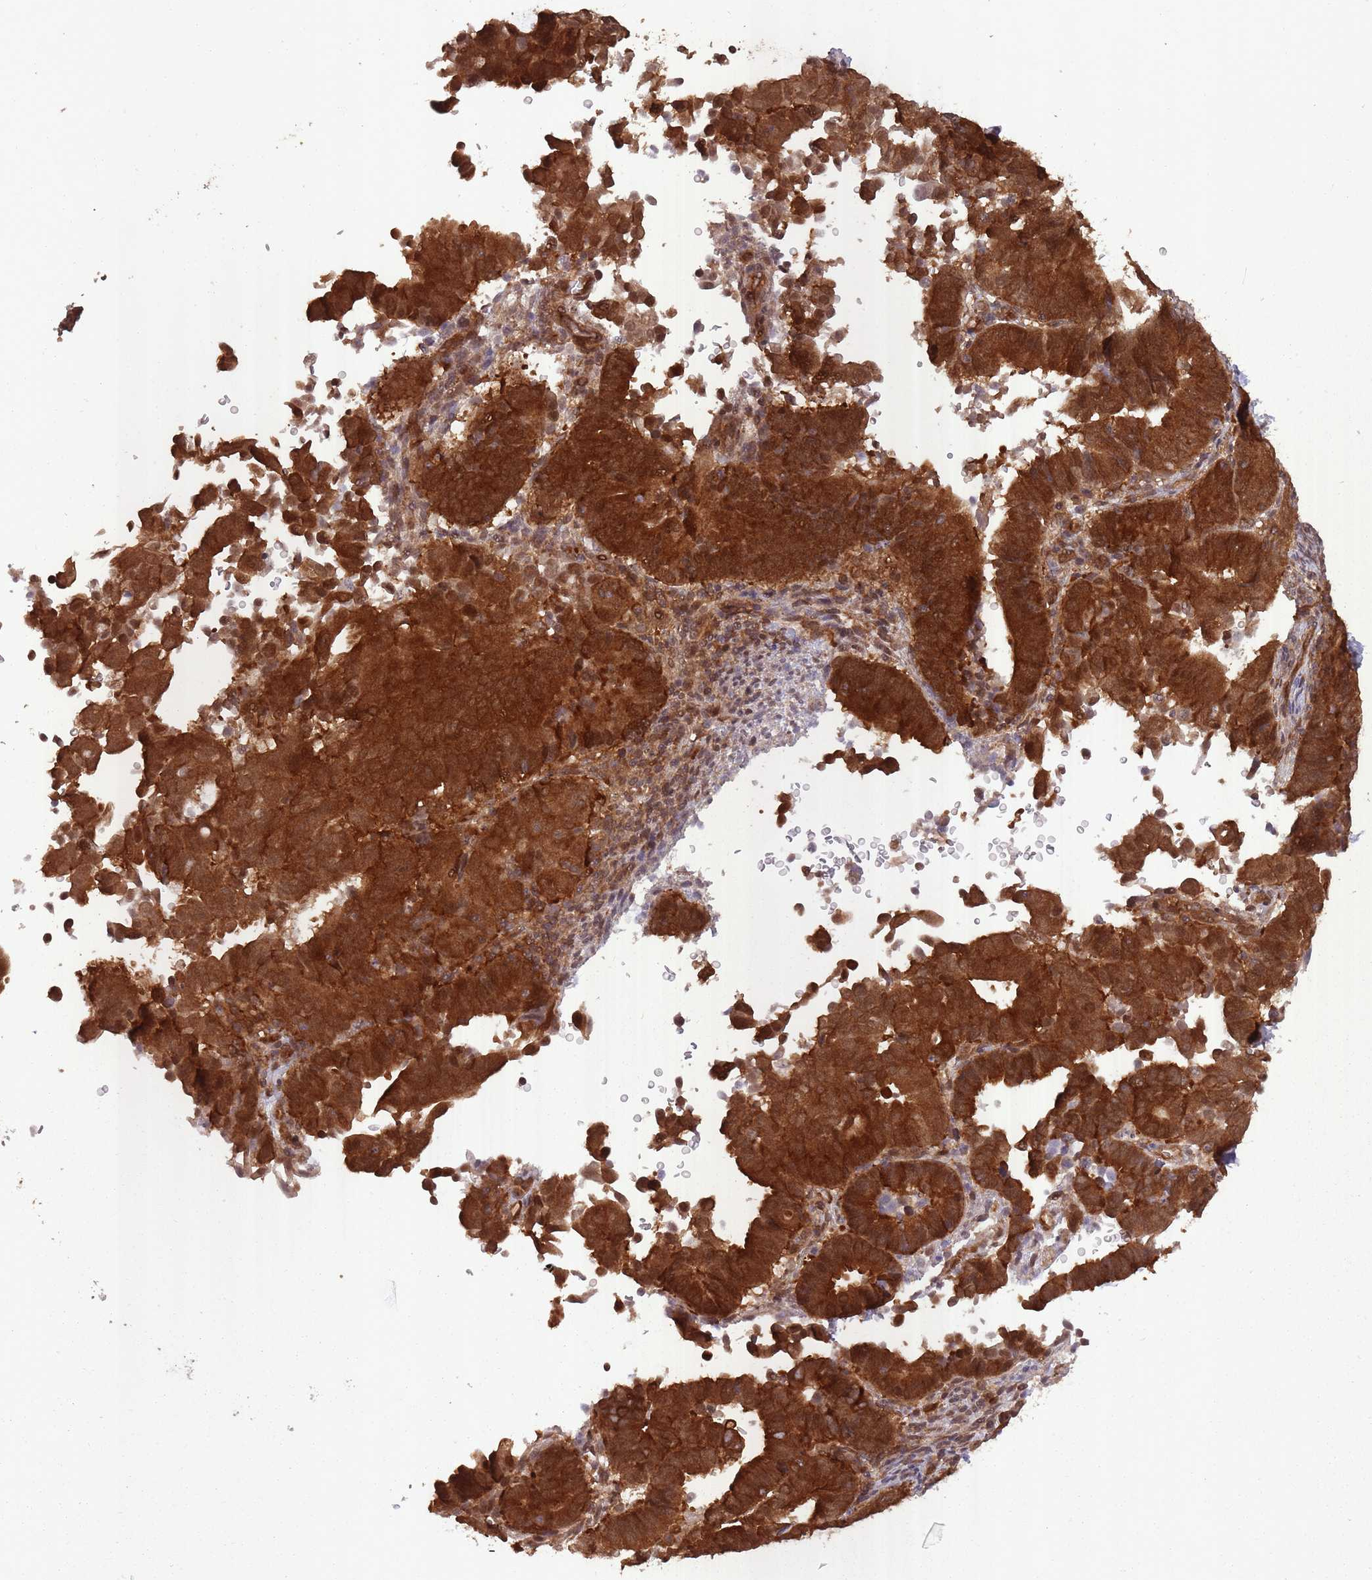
{"staining": {"intensity": "strong", "quantity": ">75%", "location": "cytoplasmic/membranous"}, "tissue": "endometrial cancer", "cell_type": "Tumor cells", "image_type": "cancer", "snomed": [{"axis": "morphology", "description": "Adenocarcinoma, NOS"}, {"axis": "topography", "description": "Endometrium"}], "caption": "Endometrial cancer (adenocarcinoma) stained with a protein marker shows strong staining in tumor cells.", "gene": "PPP6R3", "patient": {"sex": "female", "age": 70}}